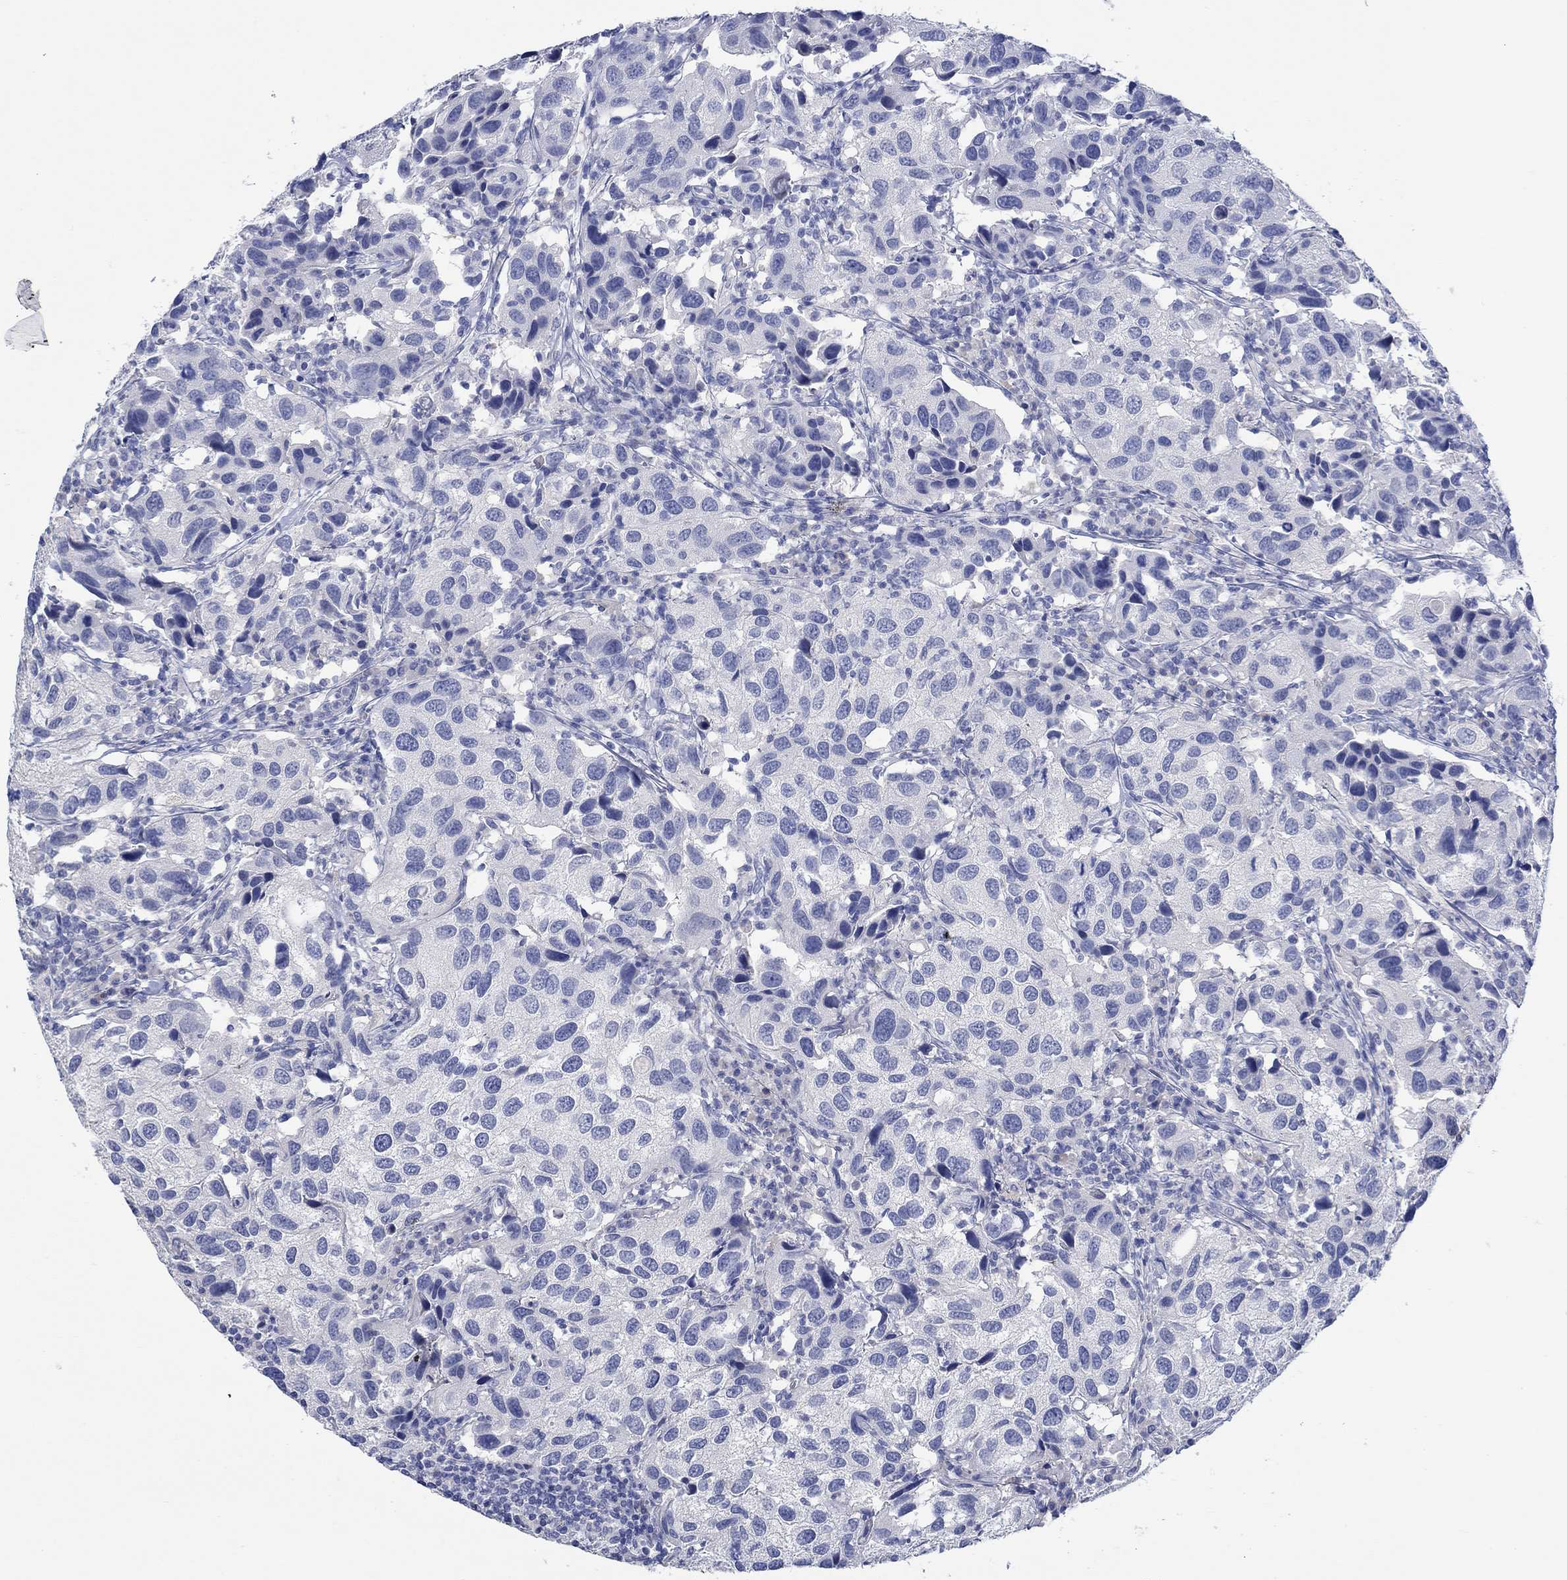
{"staining": {"intensity": "negative", "quantity": "none", "location": "none"}, "tissue": "urothelial cancer", "cell_type": "Tumor cells", "image_type": "cancer", "snomed": [{"axis": "morphology", "description": "Urothelial carcinoma, High grade"}, {"axis": "topography", "description": "Urinary bladder"}], "caption": "Immunohistochemistry (IHC) micrograph of neoplastic tissue: human urothelial cancer stained with DAB (3,3'-diaminobenzidine) demonstrates no significant protein expression in tumor cells. (Stains: DAB (3,3'-diaminobenzidine) immunohistochemistry with hematoxylin counter stain, Microscopy: brightfield microscopy at high magnification).", "gene": "DLK1", "patient": {"sex": "male", "age": 79}}